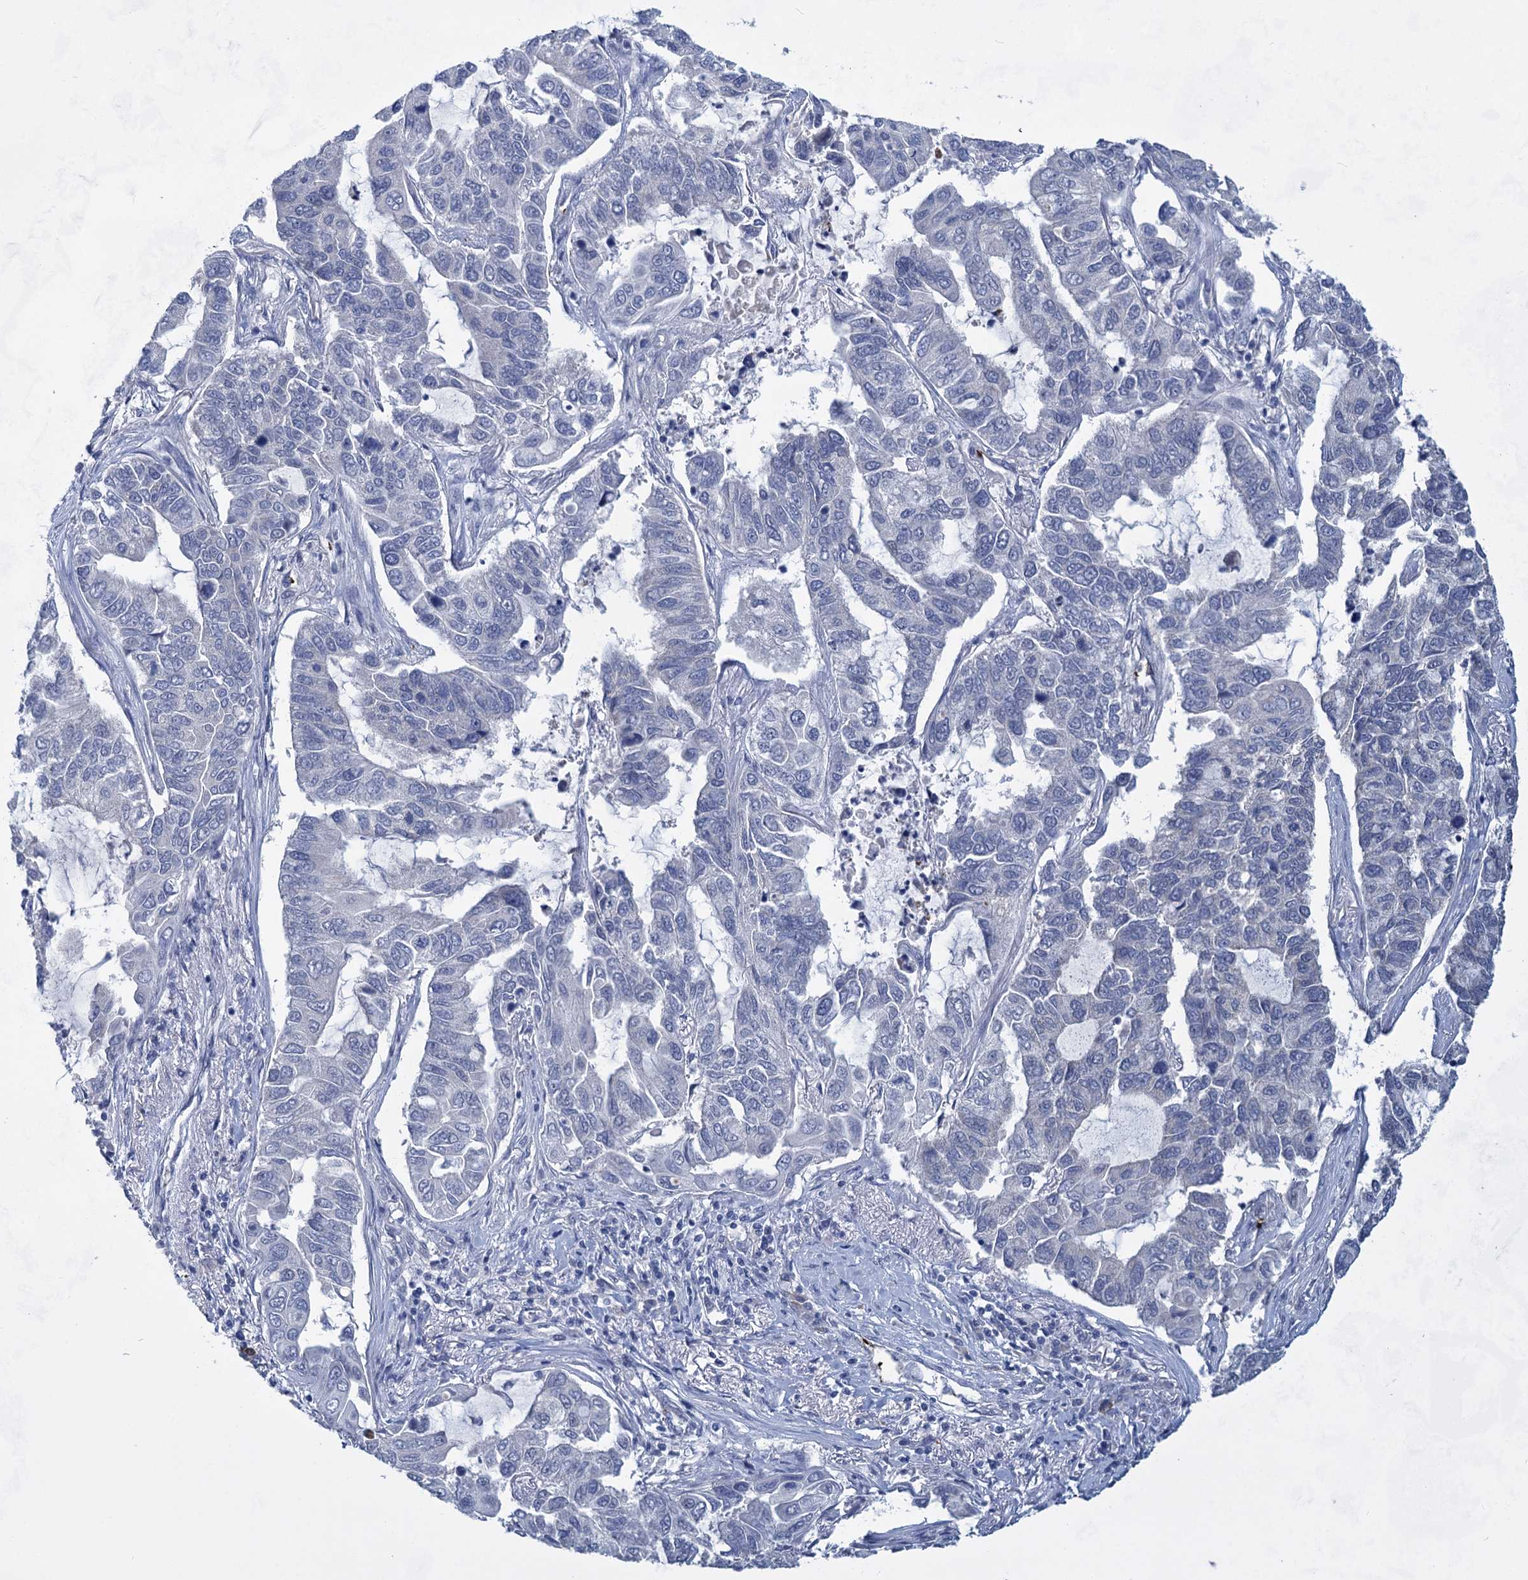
{"staining": {"intensity": "negative", "quantity": "none", "location": "none"}, "tissue": "lung cancer", "cell_type": "Tumor cells", "image_type": "cancer", "snomed": [{"axis": "morphology", "description": "Adenocarcinoma, NOS"}, {"axis": "topography", "description": "Lung"}], "caption": "Tumor cells are negative for brown protein staining in adenocarcinoma (lung).", "gene": "MON2", "patient": {"sex": "male", "age": 64}}